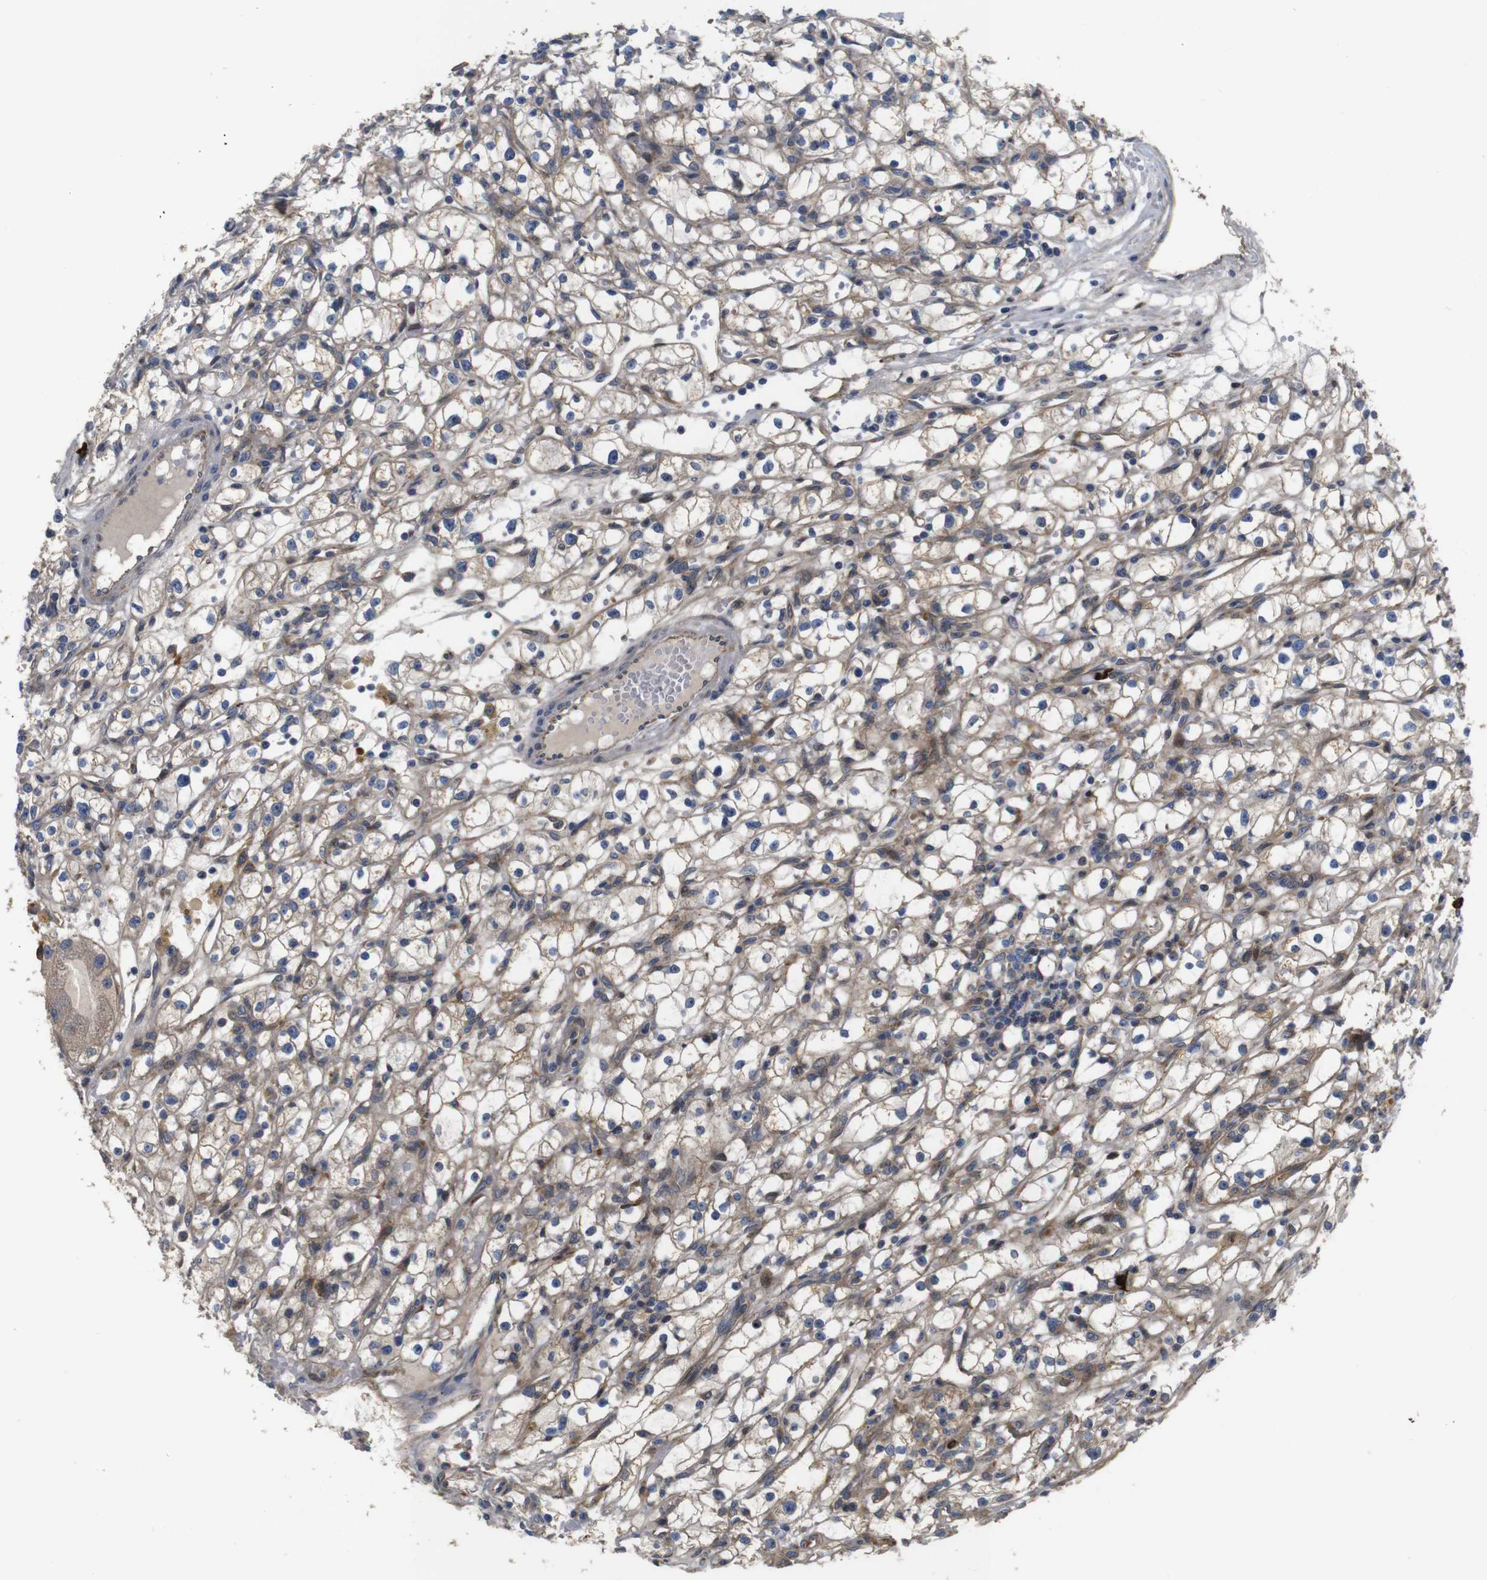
{"staining": {"intensity": "moderate", "quantity": ">75%", "location": "cytoplasmic/membranous"}, "tissue": "renal cancer", "cell_type": "Tumor cells", "image_type": "cancer", "snomed": [{"axis": "morphology", "description": "Adenocarcinoma, NOS"}, {"axis": "topography", "description": "Kidney"}], "caption": "Protein staining of renal cancer (adenocarcinoma) tissue demonstrates moderate cytoplasmic/membranous expression in approximately >75% of tumor cells.", "gene": "UBE2G2", "patient": {"sex": "male", "age": 56}}